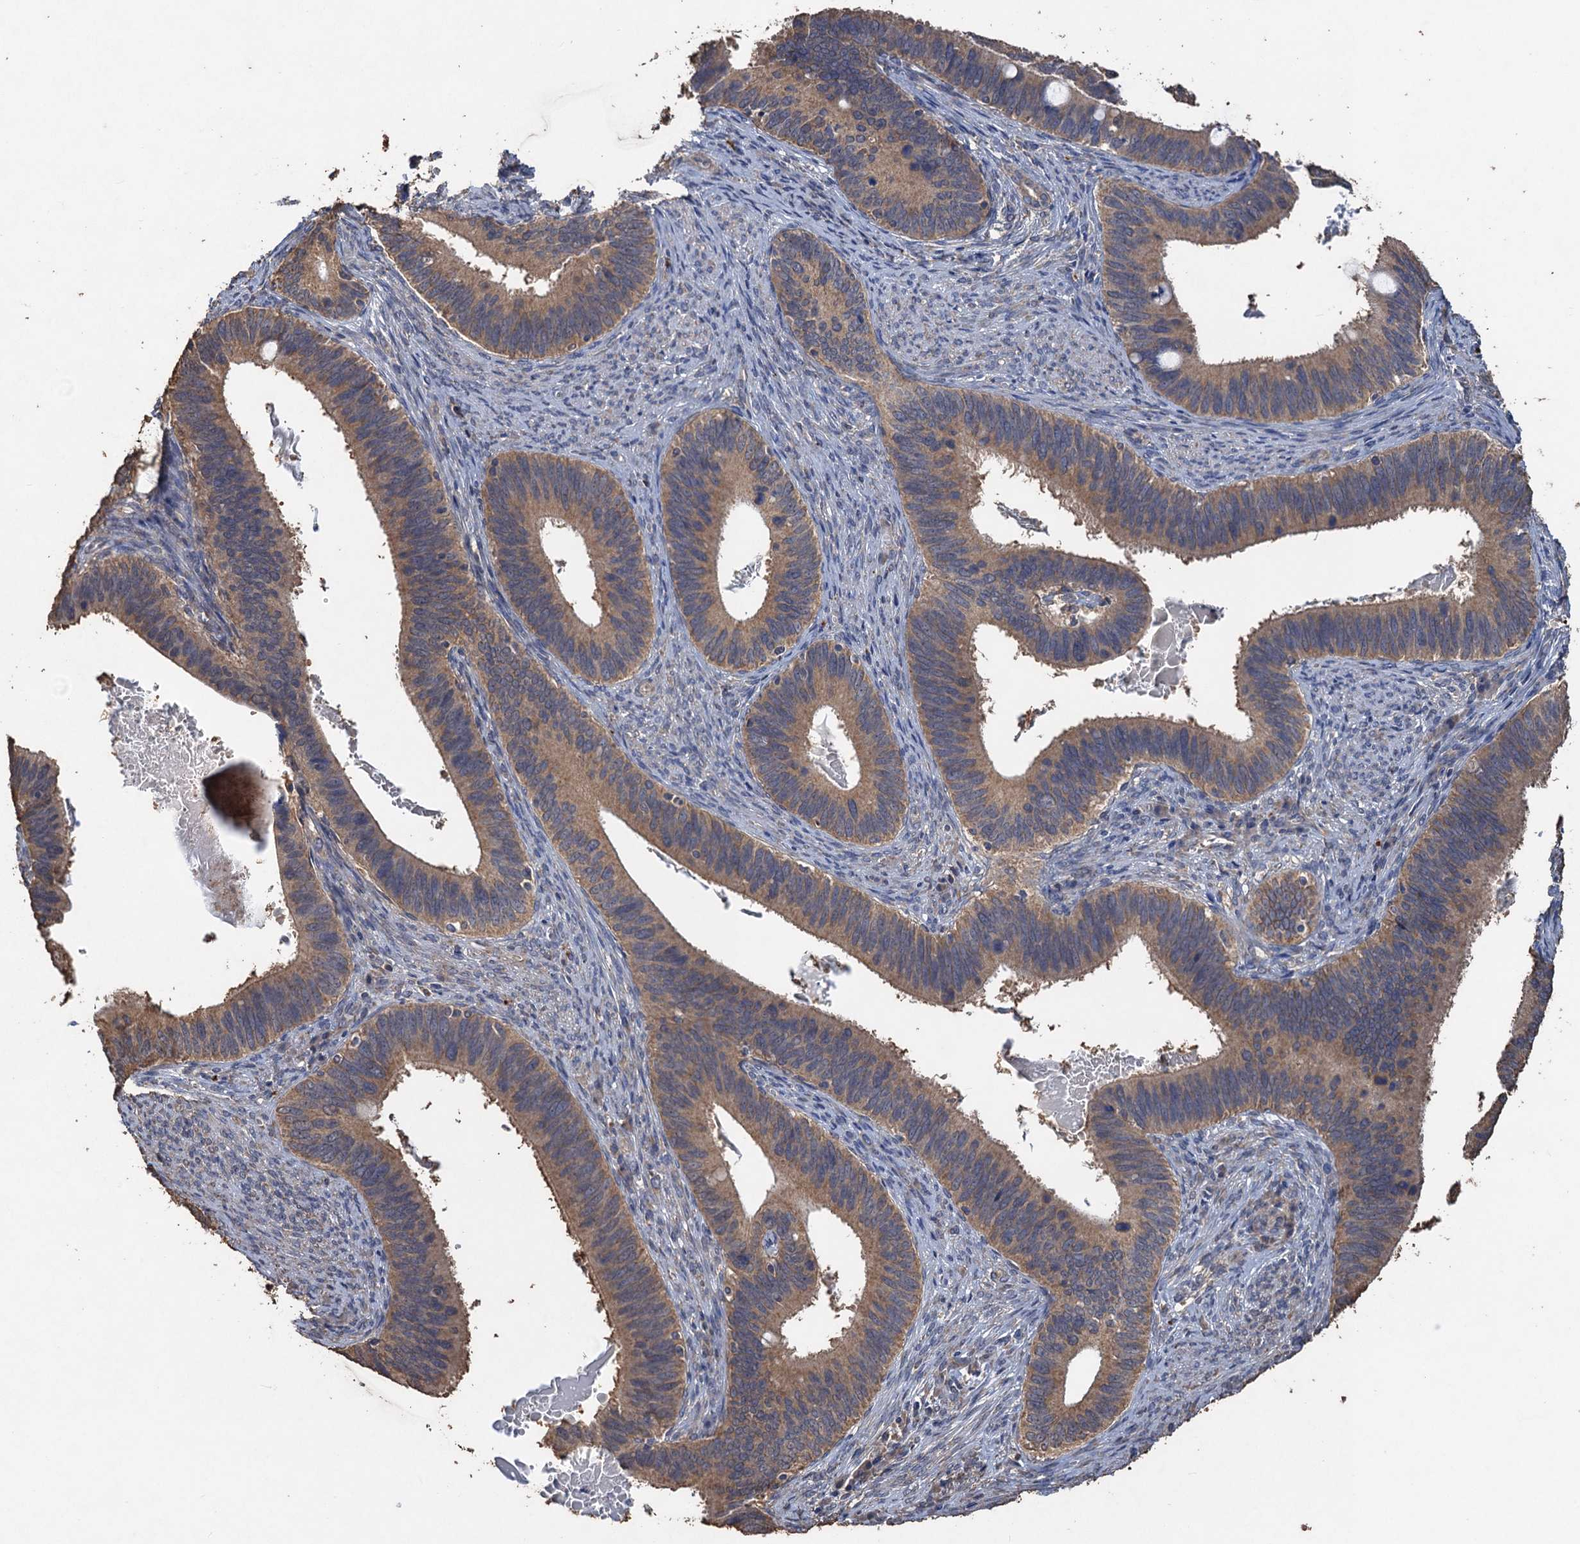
{"staining": {"intensity": "moderate", "quantity": ">75%", "location": "cytoplasmic/membranous"}, "tissue": "cervical cancer", "cell_type": "Tumor cells", "image_type": "cancer", "snomed": [{"axis": "morphology", "description": "Adenocarcinoma, NOS"}, {"axis": "topography", "description": "Cervix"}], "caption": "A photomicrograph of adenocarcinoma (cervical) stained for a protein exhibits moderate cytoplasmic/membranous brown staining in tumor cells.", "gene": "SCUBE3", "patient": {"sex": "female", "age": 42}}